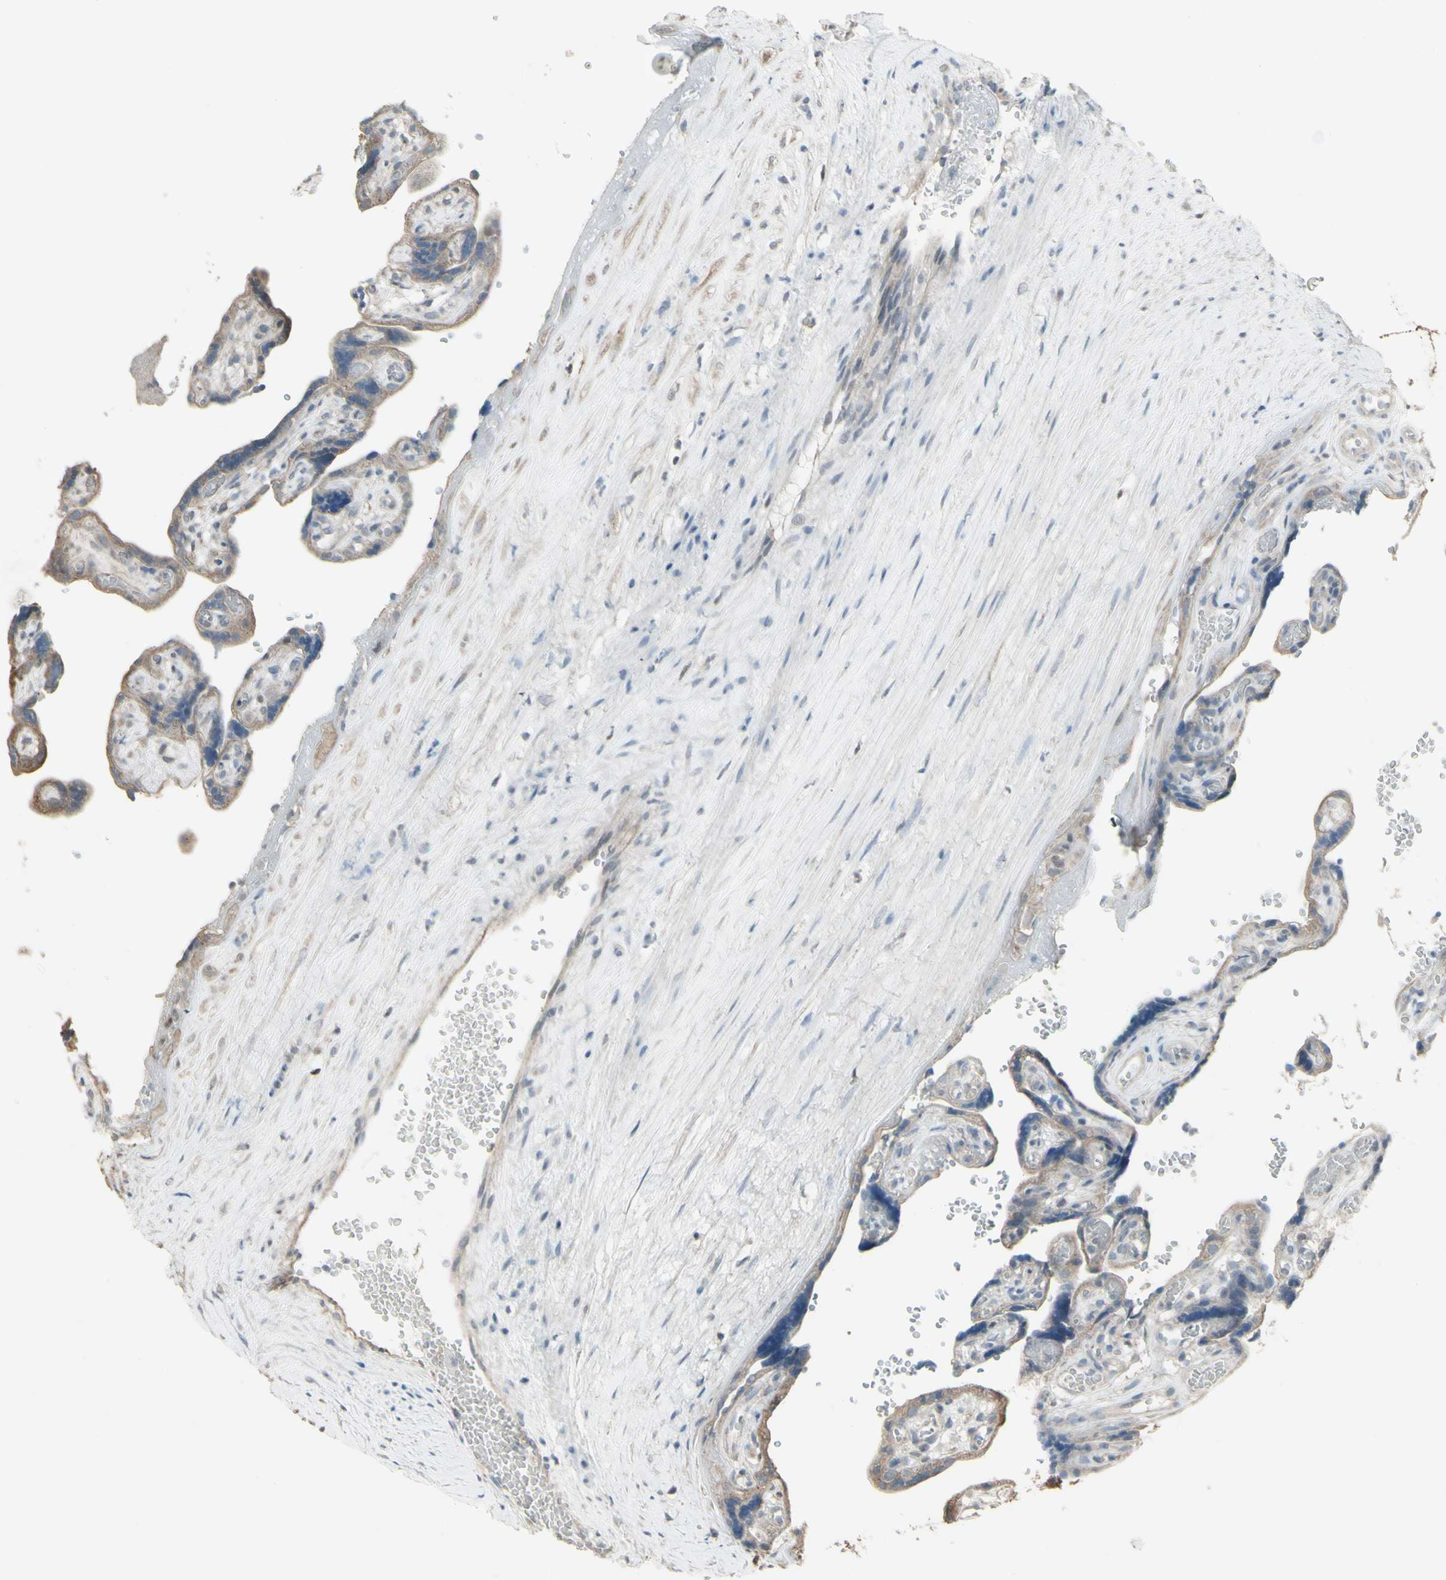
{"staining": {"intensity": "moderate", "quantity": ">75%", "location": "cytoplasmic/membranous"}, "tissue": "placenta", "cell_type": "Trophoblastic cells", "image_type": "normal", "snomed": [{"axis": "morphology", "description": "Normal tissue, NOS"}, {"axis": "topography", "description": "Placenta"}], "caption": "An IHC image of unremarkable tissue is shown. Protein staining in brown labels moderate cytoplasmic/membranous positivity in placenta within trophoblastic cells. (DAB IHC with brightfield microscopy, high magnification).", "gene": "ENSG00000285526", "patient": {"sex": "female", "age": 30}}